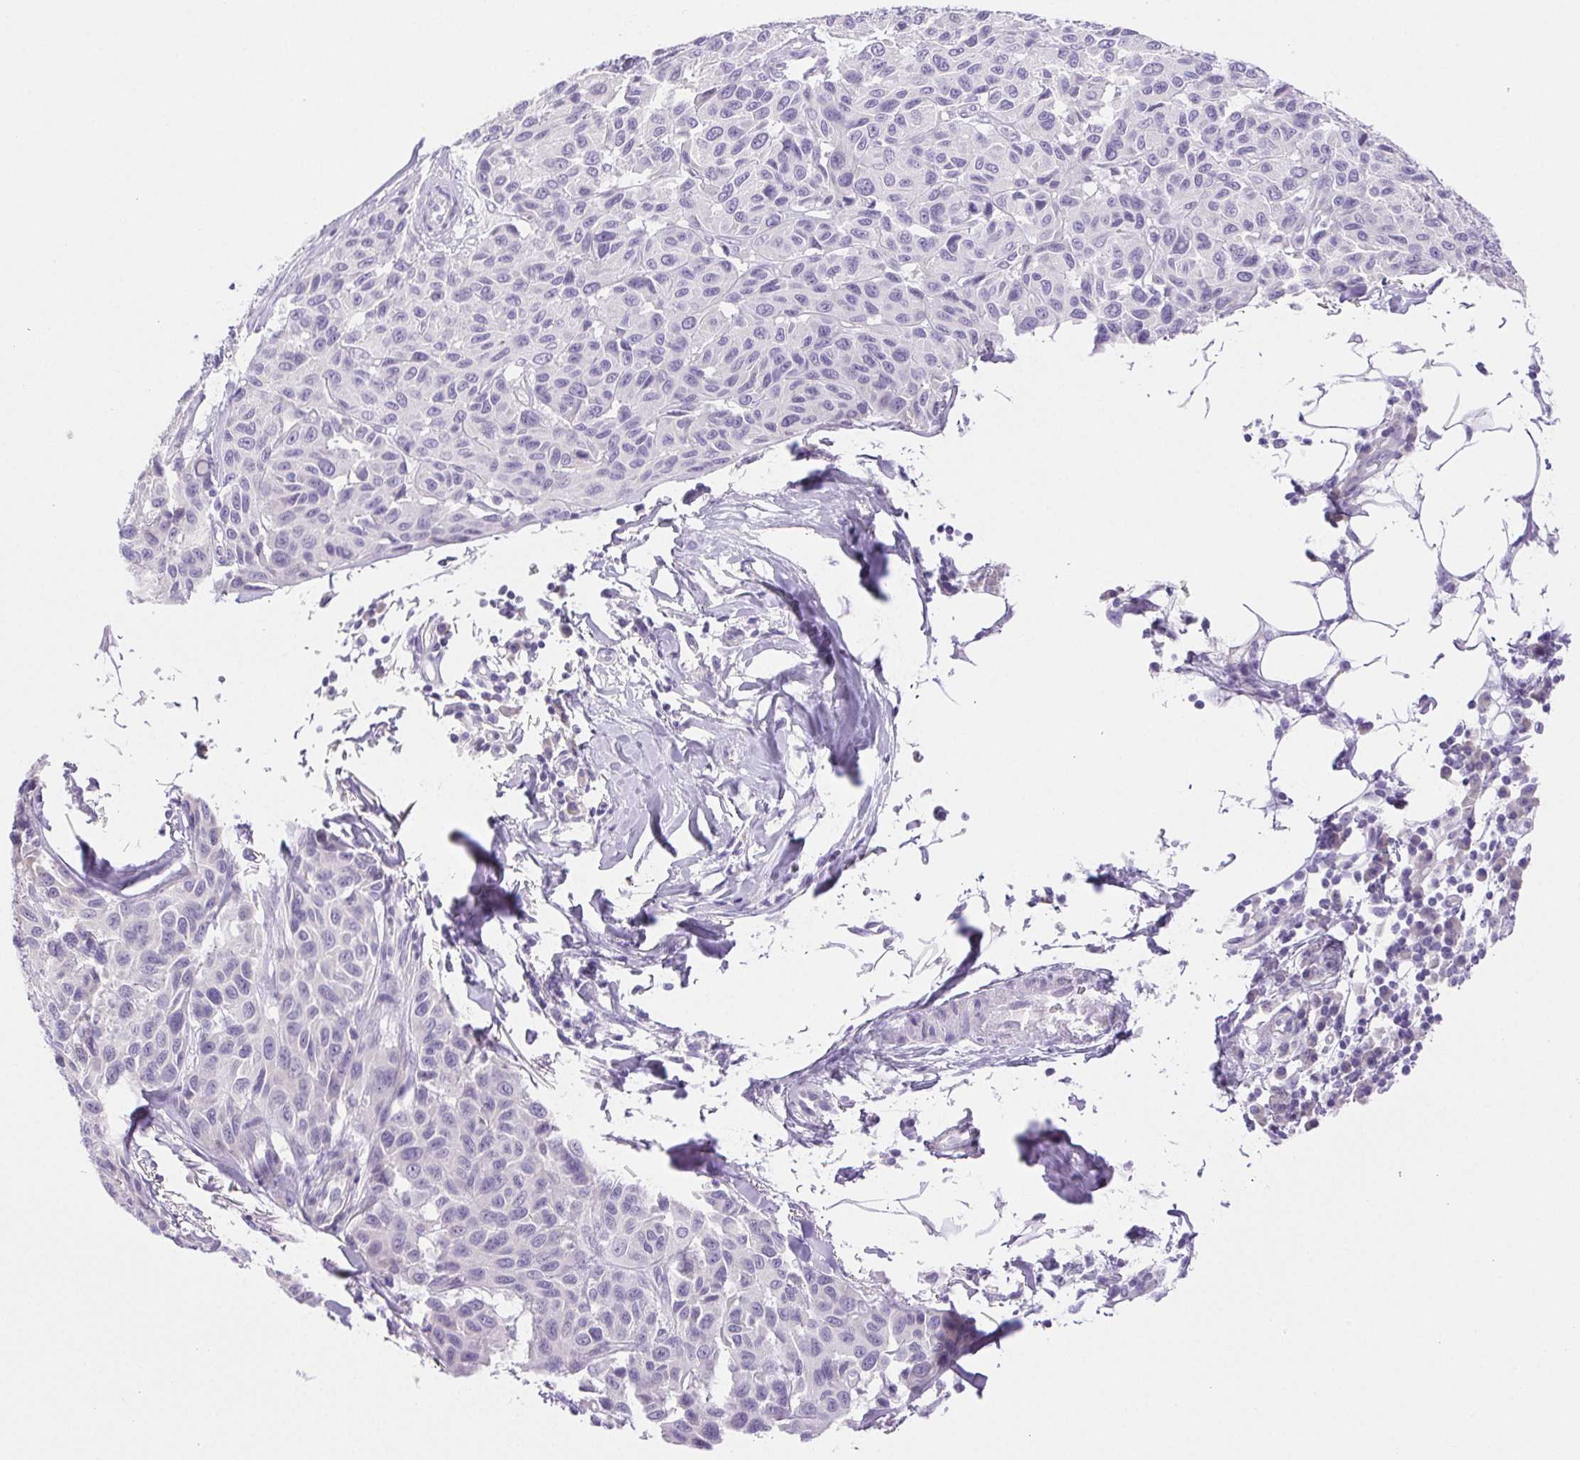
{"staining": {"intensity": "negative", "quantity": "none", "location": "none"}, "tissue": "melanoma", "cell_type": "Tumor cells", "image_type": "cancer", "snomed": [{"axis": "morphology", "description": "Malignant melanoma, NOS"}, {"axis": "topography", "description": "Skin"}], "caption": "Histopathology image shows no significant protein expression in tumor cells of malignant melanoma.", "gene": "PAPPA2", "patient": {"sex": "female", "age": 66}}